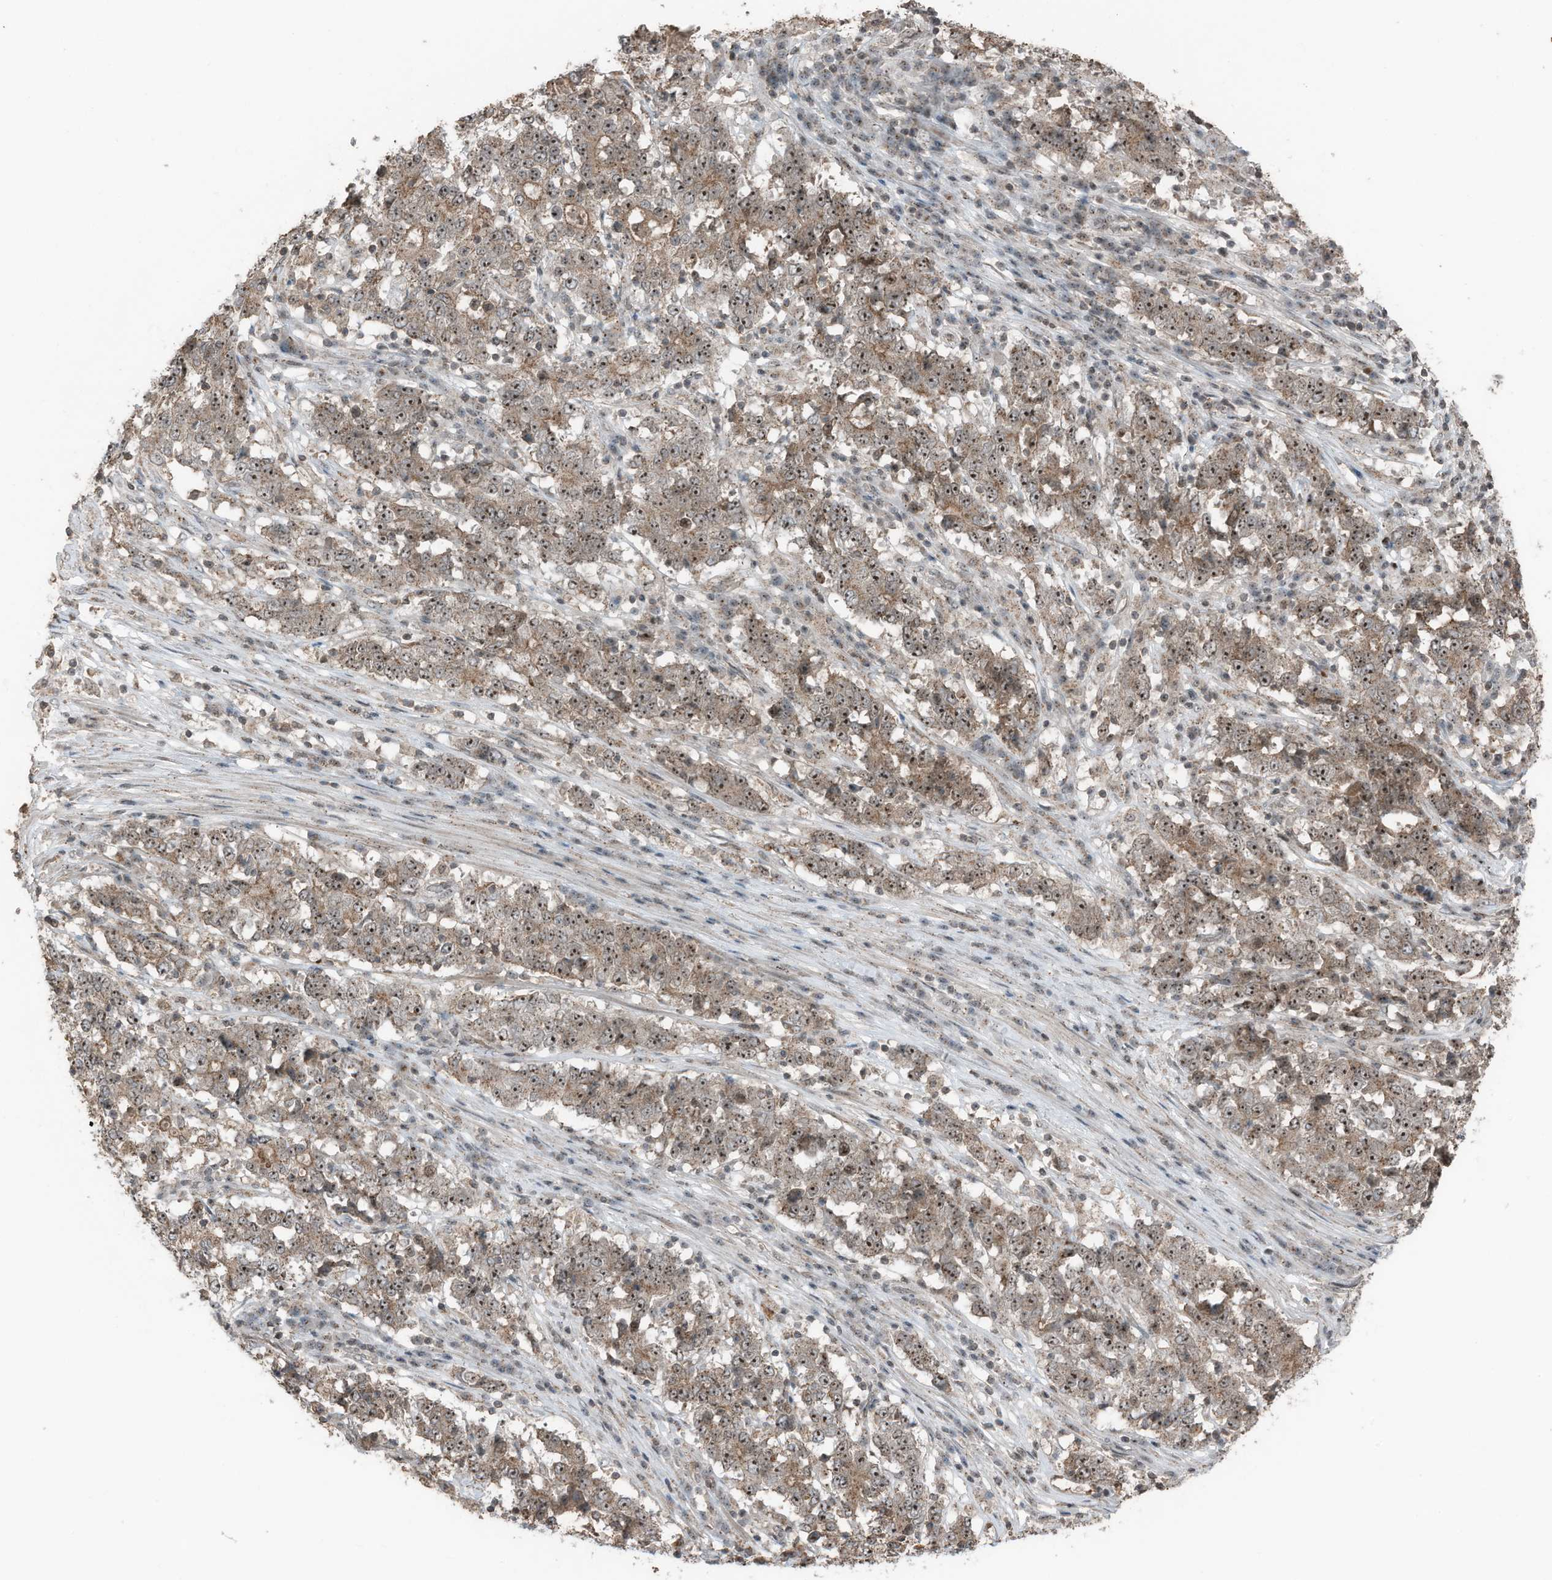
{"staining": {"intensity": "moderate", "quantity": ">75%", "location": "cytoplasmic/membranous,nuclear"}, "tissue": "stomach cancer", "cell_type": "Tumor cells", "image_type": "cancer", "snomed": [{"axis": "morphology", "description": "Adenocarcinoma, NOS"}, {"axis": "topography", "description": "Stomach"}], "caption": "There is medium levels of moderate cytoplasmic/membranous and nuclear expression in tumor cells of stomach cancer (adenocarcinoma), as demonstrated by immunohistochemical staining (brown color).", "gene": "UTP3", "patient": {"sex": "male", "age": 59}}